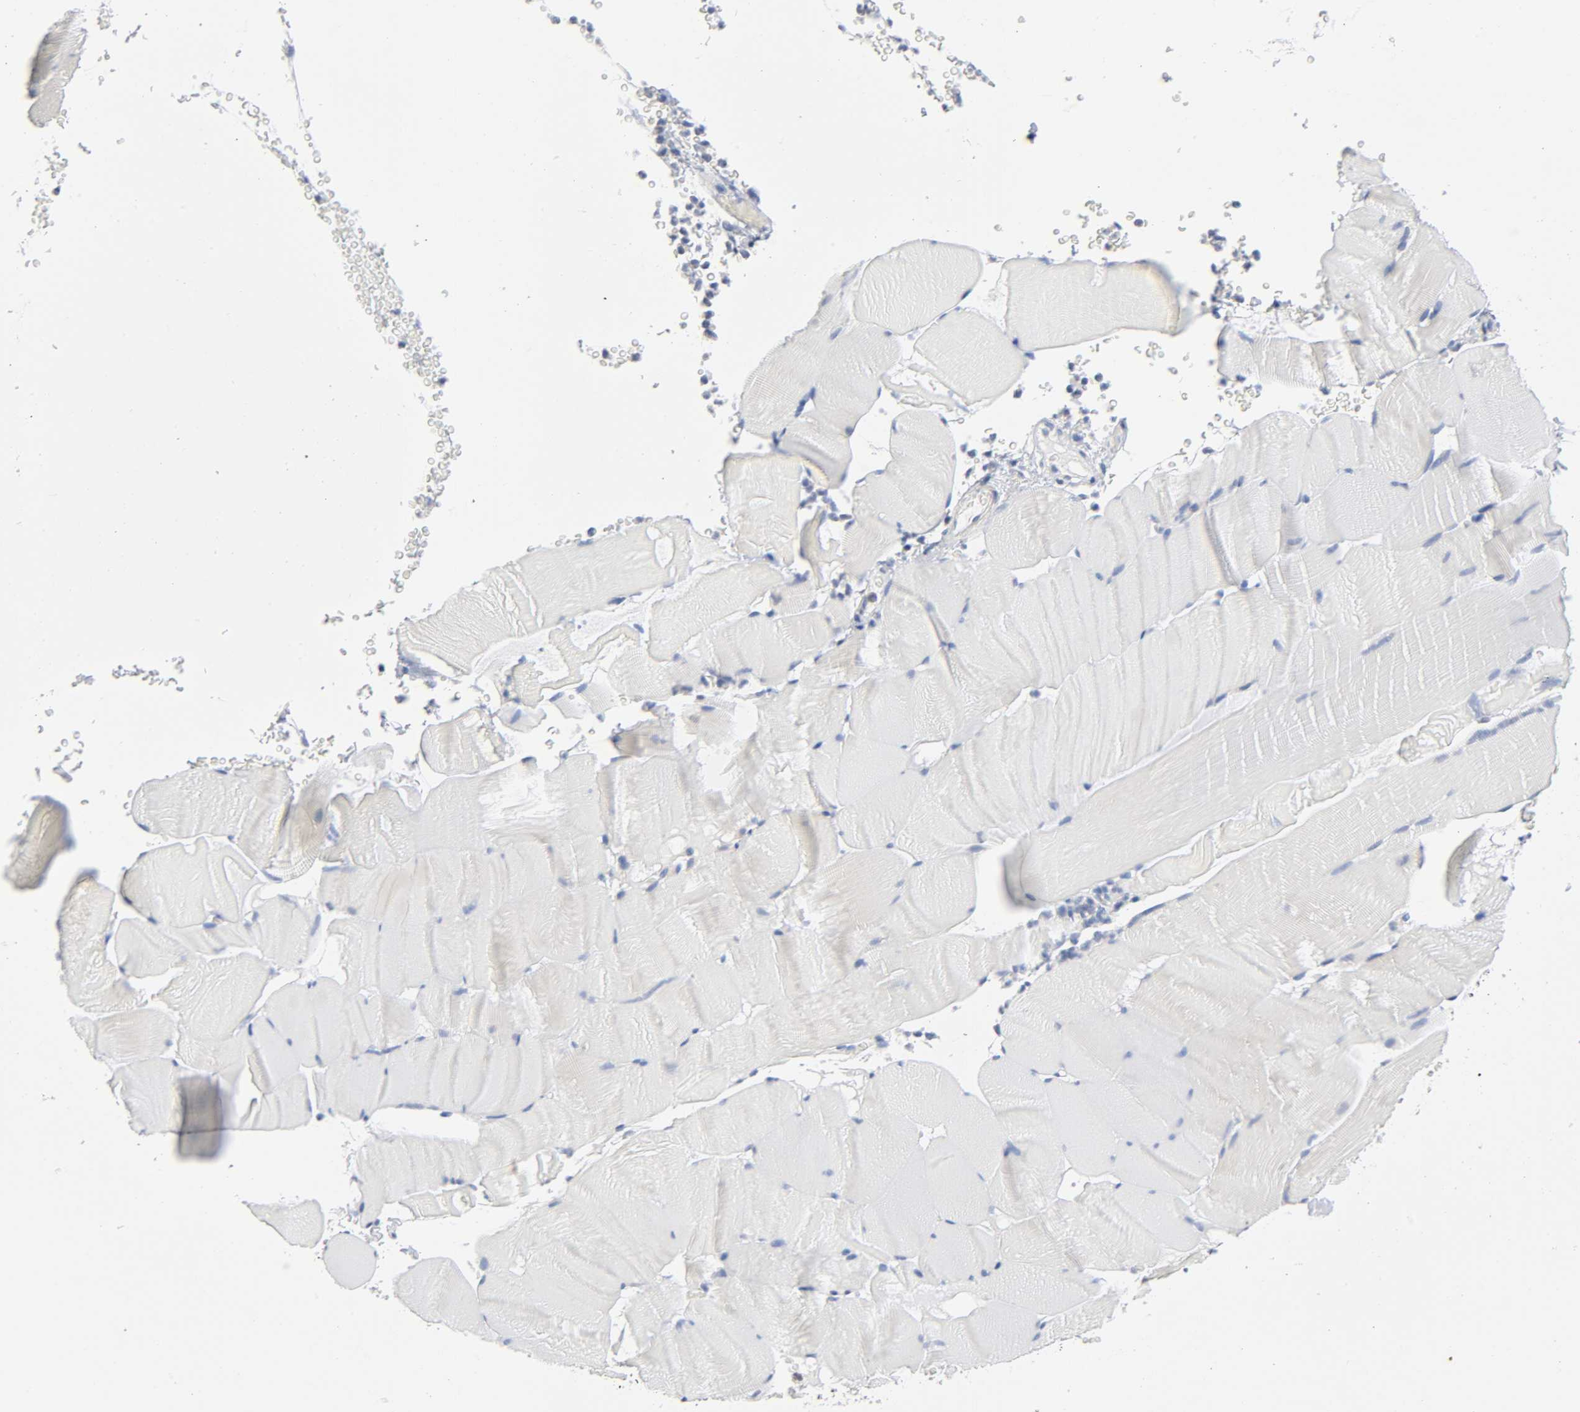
{"staining": {"intensity": "negative", "quantity": "none", "location": "none"}, "tissue": "skeletal muscle", "cell_type": "Myocytes", "image_type": "normal", "snomed": [{"axis": "morphology", "description": "Normal tissue, NOS"}, {"axis": "topography", "description": "Skeletal muscle"}], "caption": "Myocytes are negative for protein expression in benign human skeletal muscle. (DAB (3,3'-diaminobenzidine) immunohistochemistry (IHC) with hematoxylin counter stain).", "gene": "BAK1", "patient": {"sex": "male", "age": 62}}